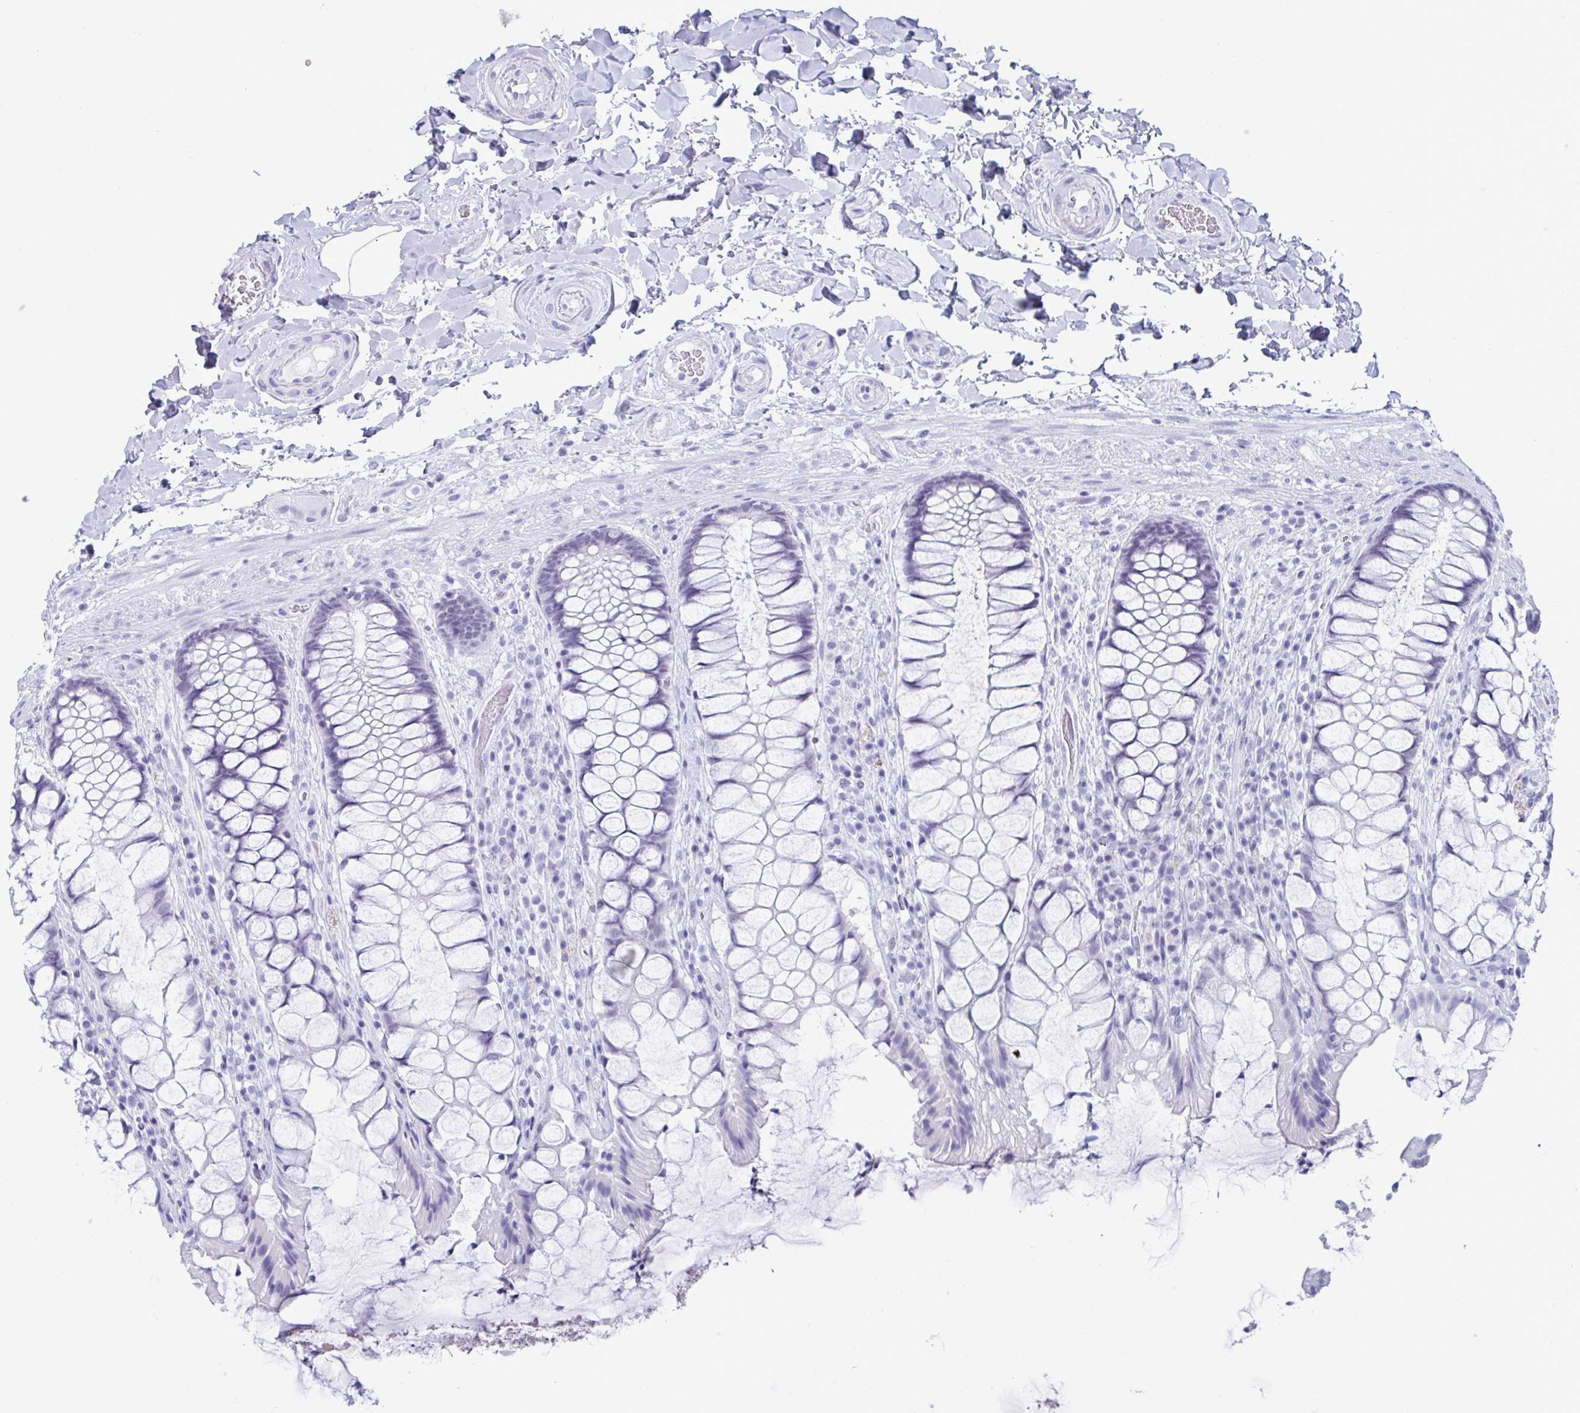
{"staining": {"intensity": "negative", "quantity": "none", "location": "none"}, "tissue": "rectum", "cell_type": "Glandular cells", "image_type": "normal", "snomed": [{"axis": "morphology", "description": "Normal tissue, NOS"}, {"axis": "topography", "description": "Rectum"}], "caption": "Glandular cells show no significant protein expression in normal rectum.", "gene": "GKN2", "patient": {"sex": "female", "age": 58}}